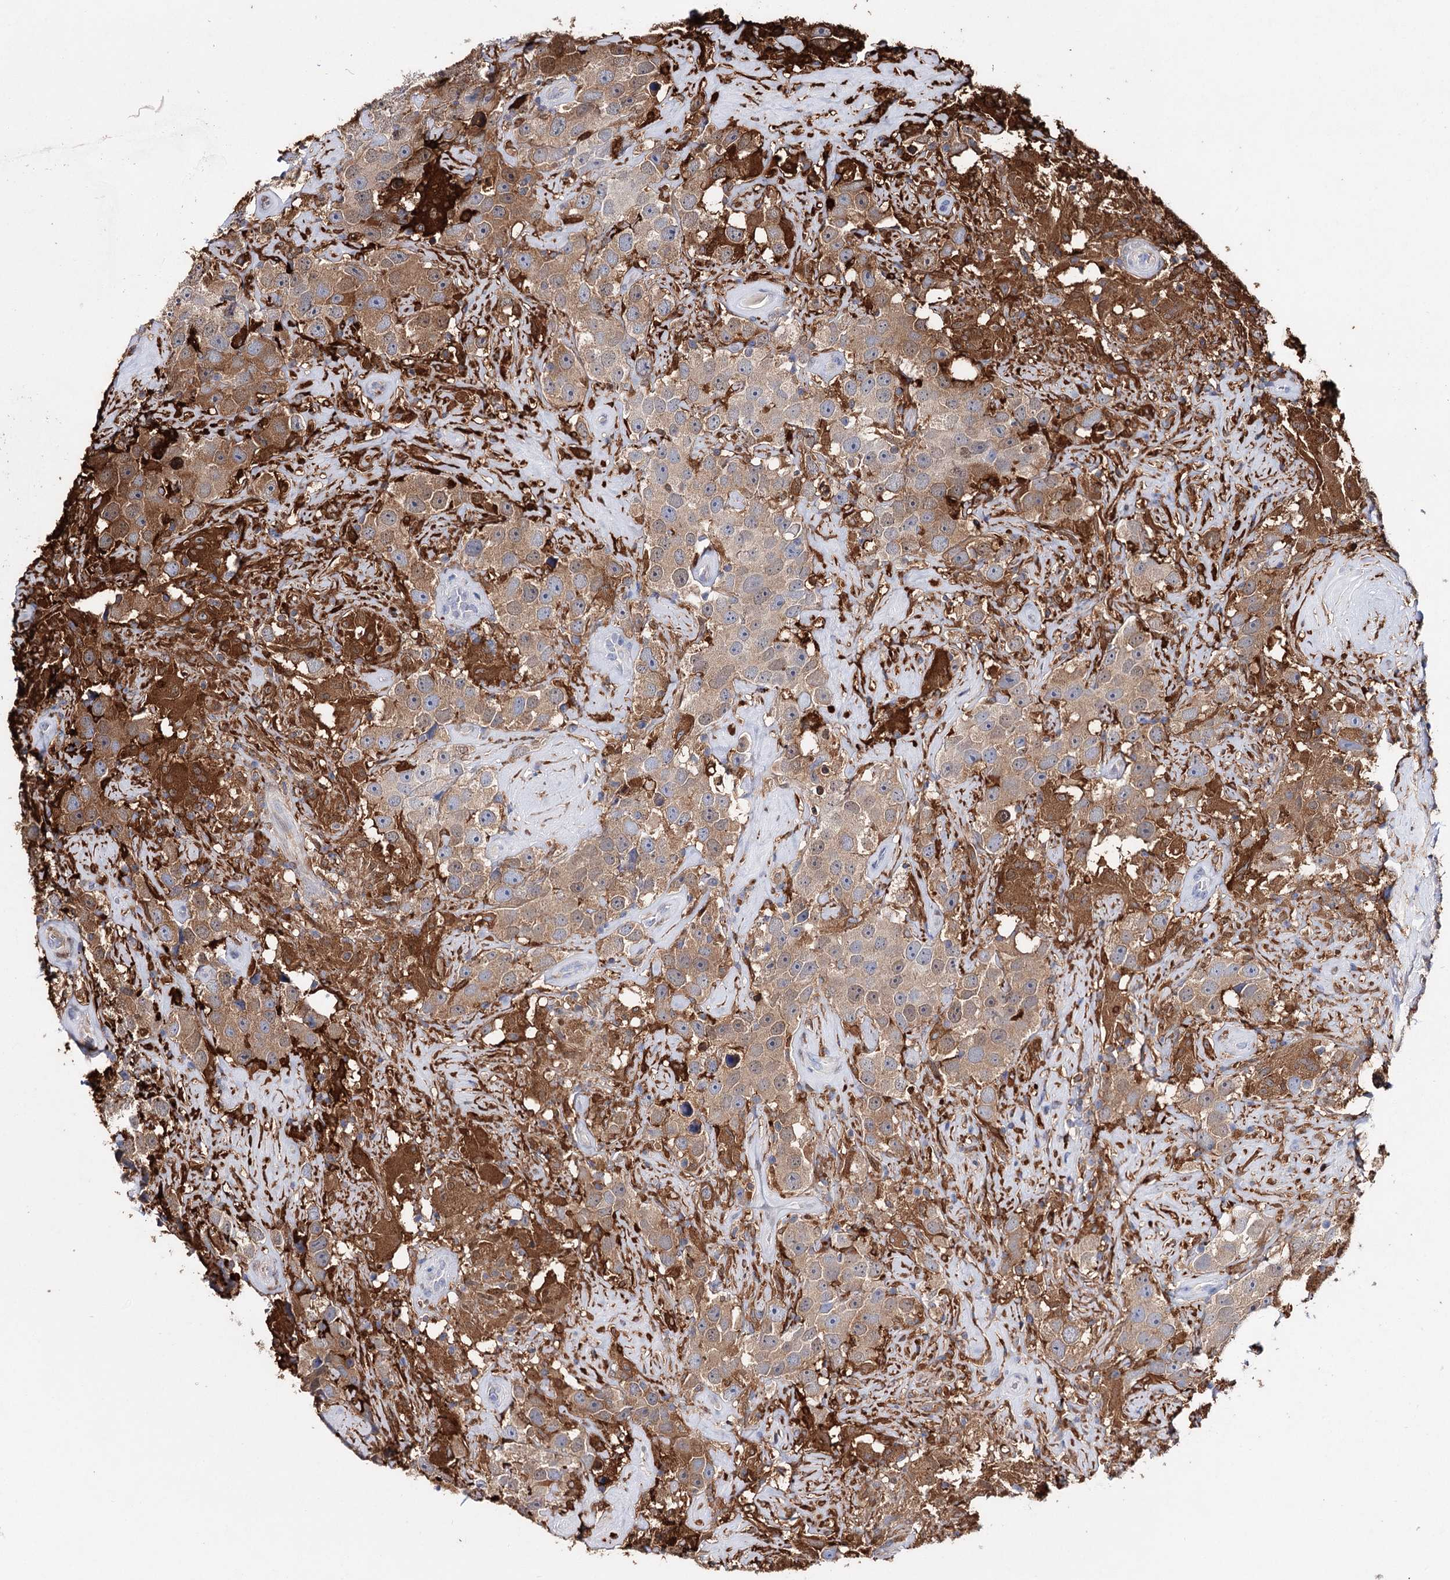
{"staining": {"intensity": "moderate", "quantity": ">75%", "location": "cytoplasmic/membranous"}, "tissue": "testis cancer", "cell_type": "Tumor cells", "image_type": "cancer", "snomed": [{"axis": "morphology", "description": "Seminoma, NOS"}, {"axis": "topography", "description": "Testis"}], "caption": "Immunohistochemistry (IHC) of seminoma (testis) reveals medium levels of moderate cytoplasmic/membranous expression in about >75% of tumor cells.", "gene": "CFAP46", "patient": {"sex": "male", "age": 49}}